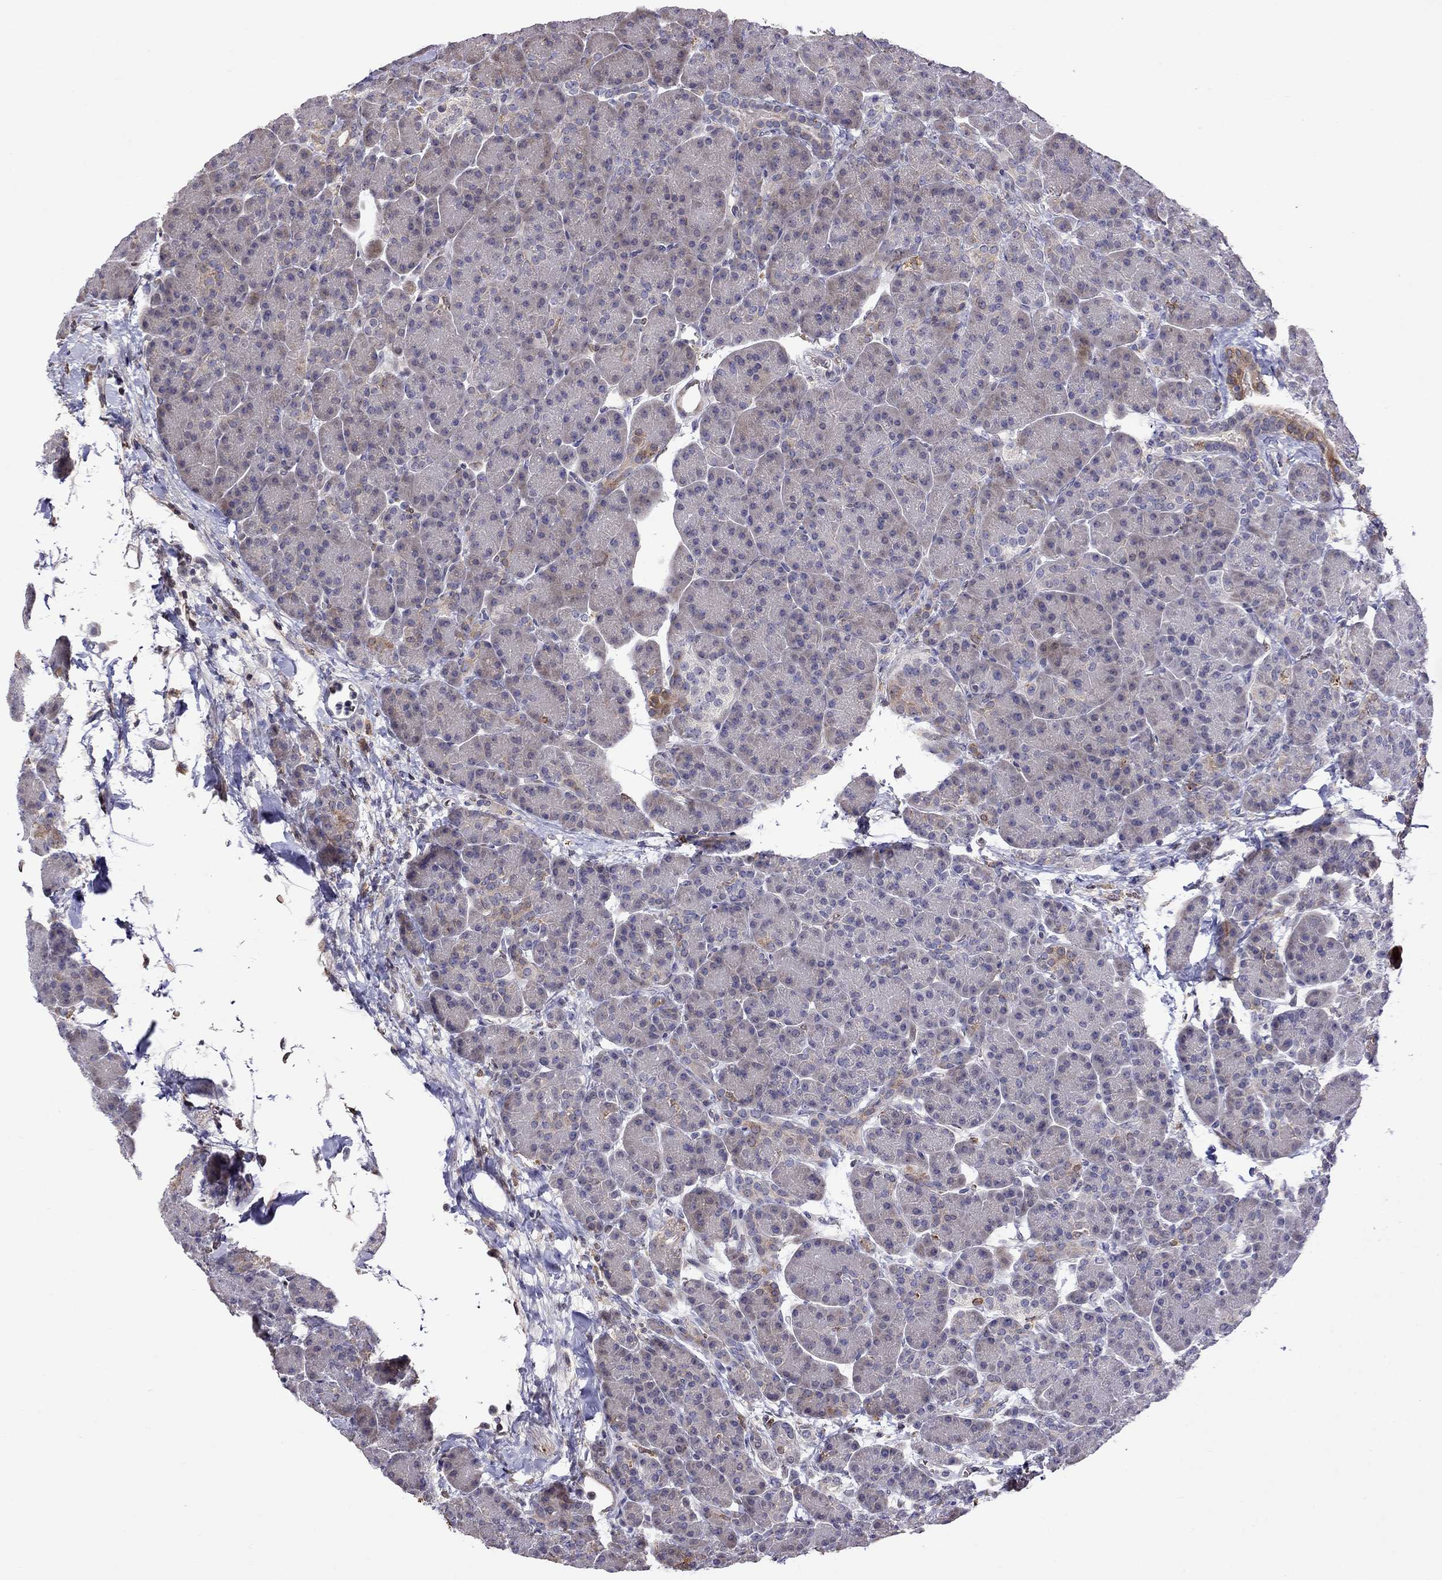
{"staining": {"intensity": "moderate", "quantity": "<25%", "location": "cytoplasmic/membranous"}, "tissue": "pancreas", "cell_type": "Exocrine glandular cells", "image_type": "normal", "snomed": [{"axis": "morphology", "description": "Normal tissue, NOS"}, {"axis": "topography", "description": "Pancreas"}], "caption": "Unremarkable pancreas was stained to show a protein in brown. There is low levels of moderate cytoplasmic/membranous positivity in approximately <25% of exocrine glandular cells.", "gene": "ADAM28", "patient": {"sex": "female", "age": 63}}